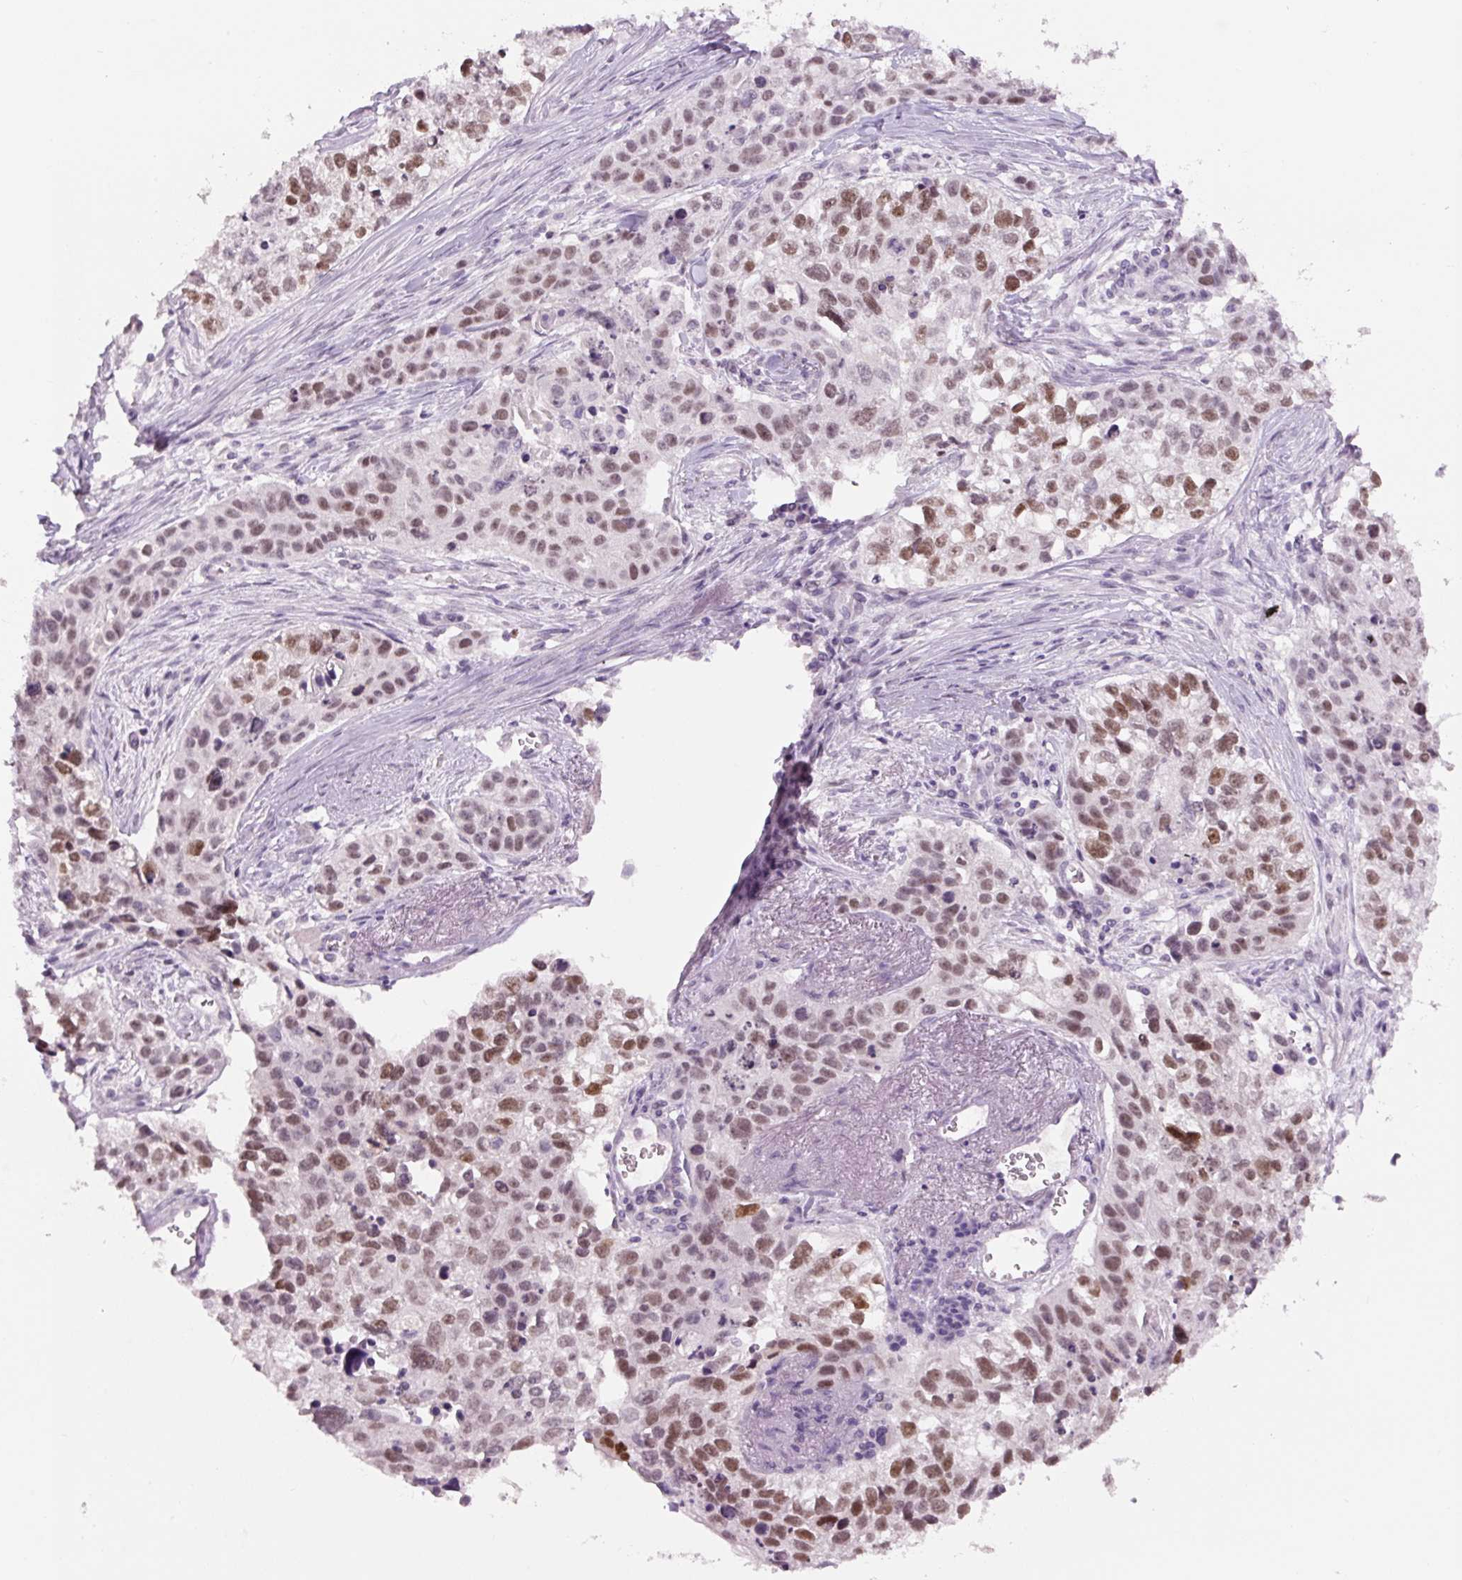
{"staining": {"intensity": "moderate", "quantity": ">75%", "location": "nuclear"}, "tissue": "lung cancer", "cell_type": "Tumor cells", "image_type": "cancer", "snomed": [{"axis": "morphology", "description": "Squamous cell carcinoma, NOS"}, {"axis": "topography", "description": "Lung"}], "caption": "Moderate nuclear staining is seen in approximately >75% of tumor cells in lung squamous cell carcinoma.", "gene": "SIX1", "patient": {"sex": "male", "age": 74}}